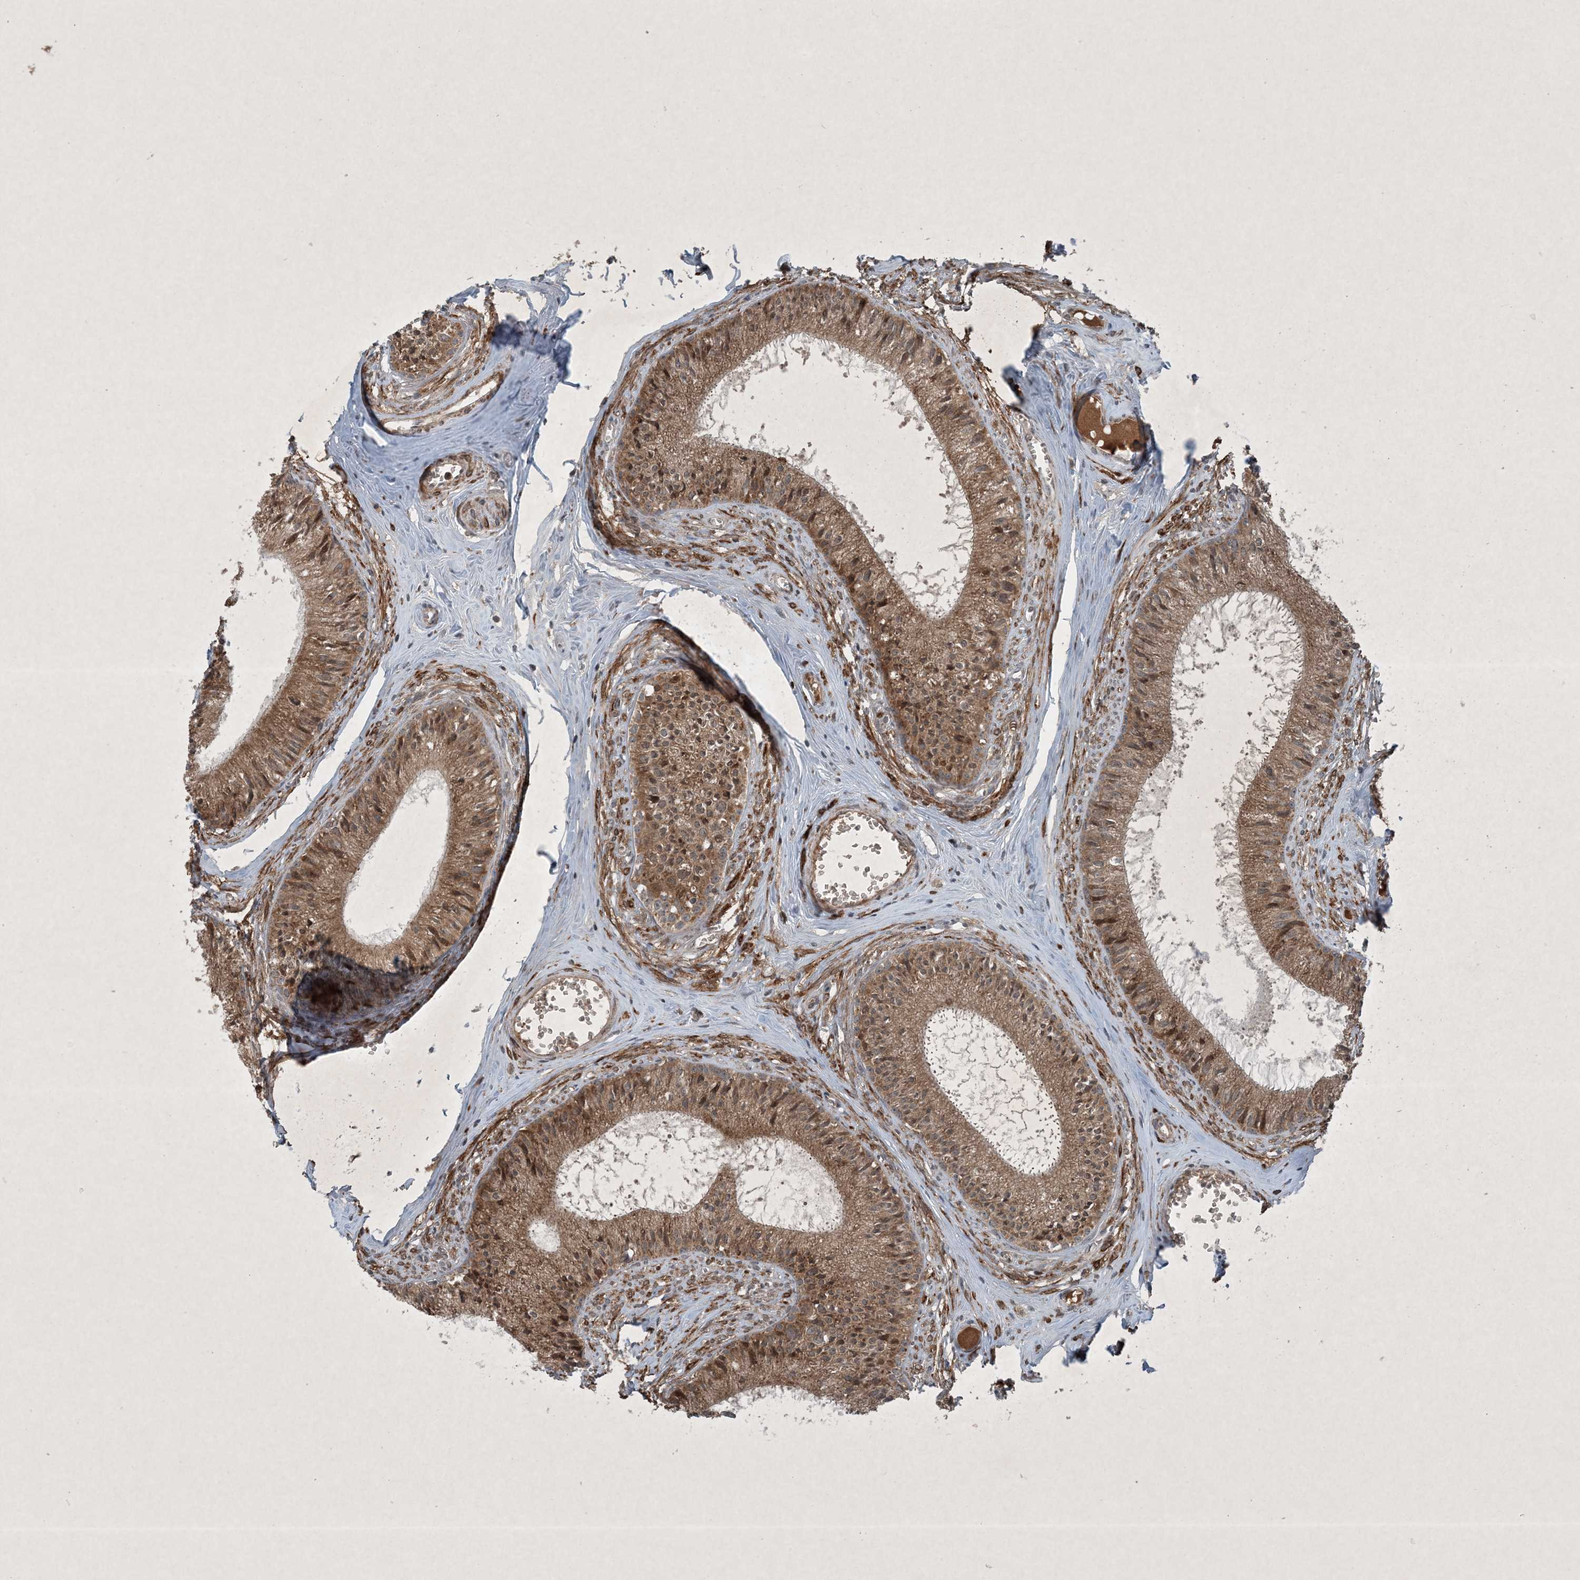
{"staining": {"intensity": "moderate", "quantity": ">75%", "location": "cytoplasmic/membranous"}, "tissue": "epididymis", "cell_type": "Glandular cells", "image_type": "normal", "snomed": [{"axis": "morphology", "description": "Normal tissue, NOS"}, {"axis": "topography", "description": "Epididymis"}], "caption": "Immunohistochemical staining of benign epididymis reveals medium levels of moderate cytoplasmic/membranous expression in about >75% of glandular cells. (DAB (3,3'-diaminobenzidine) IHC with brightfield microscopy, high magnification).", "gene": "GNG5", "patient": {"sex": "male", "age": 36}}